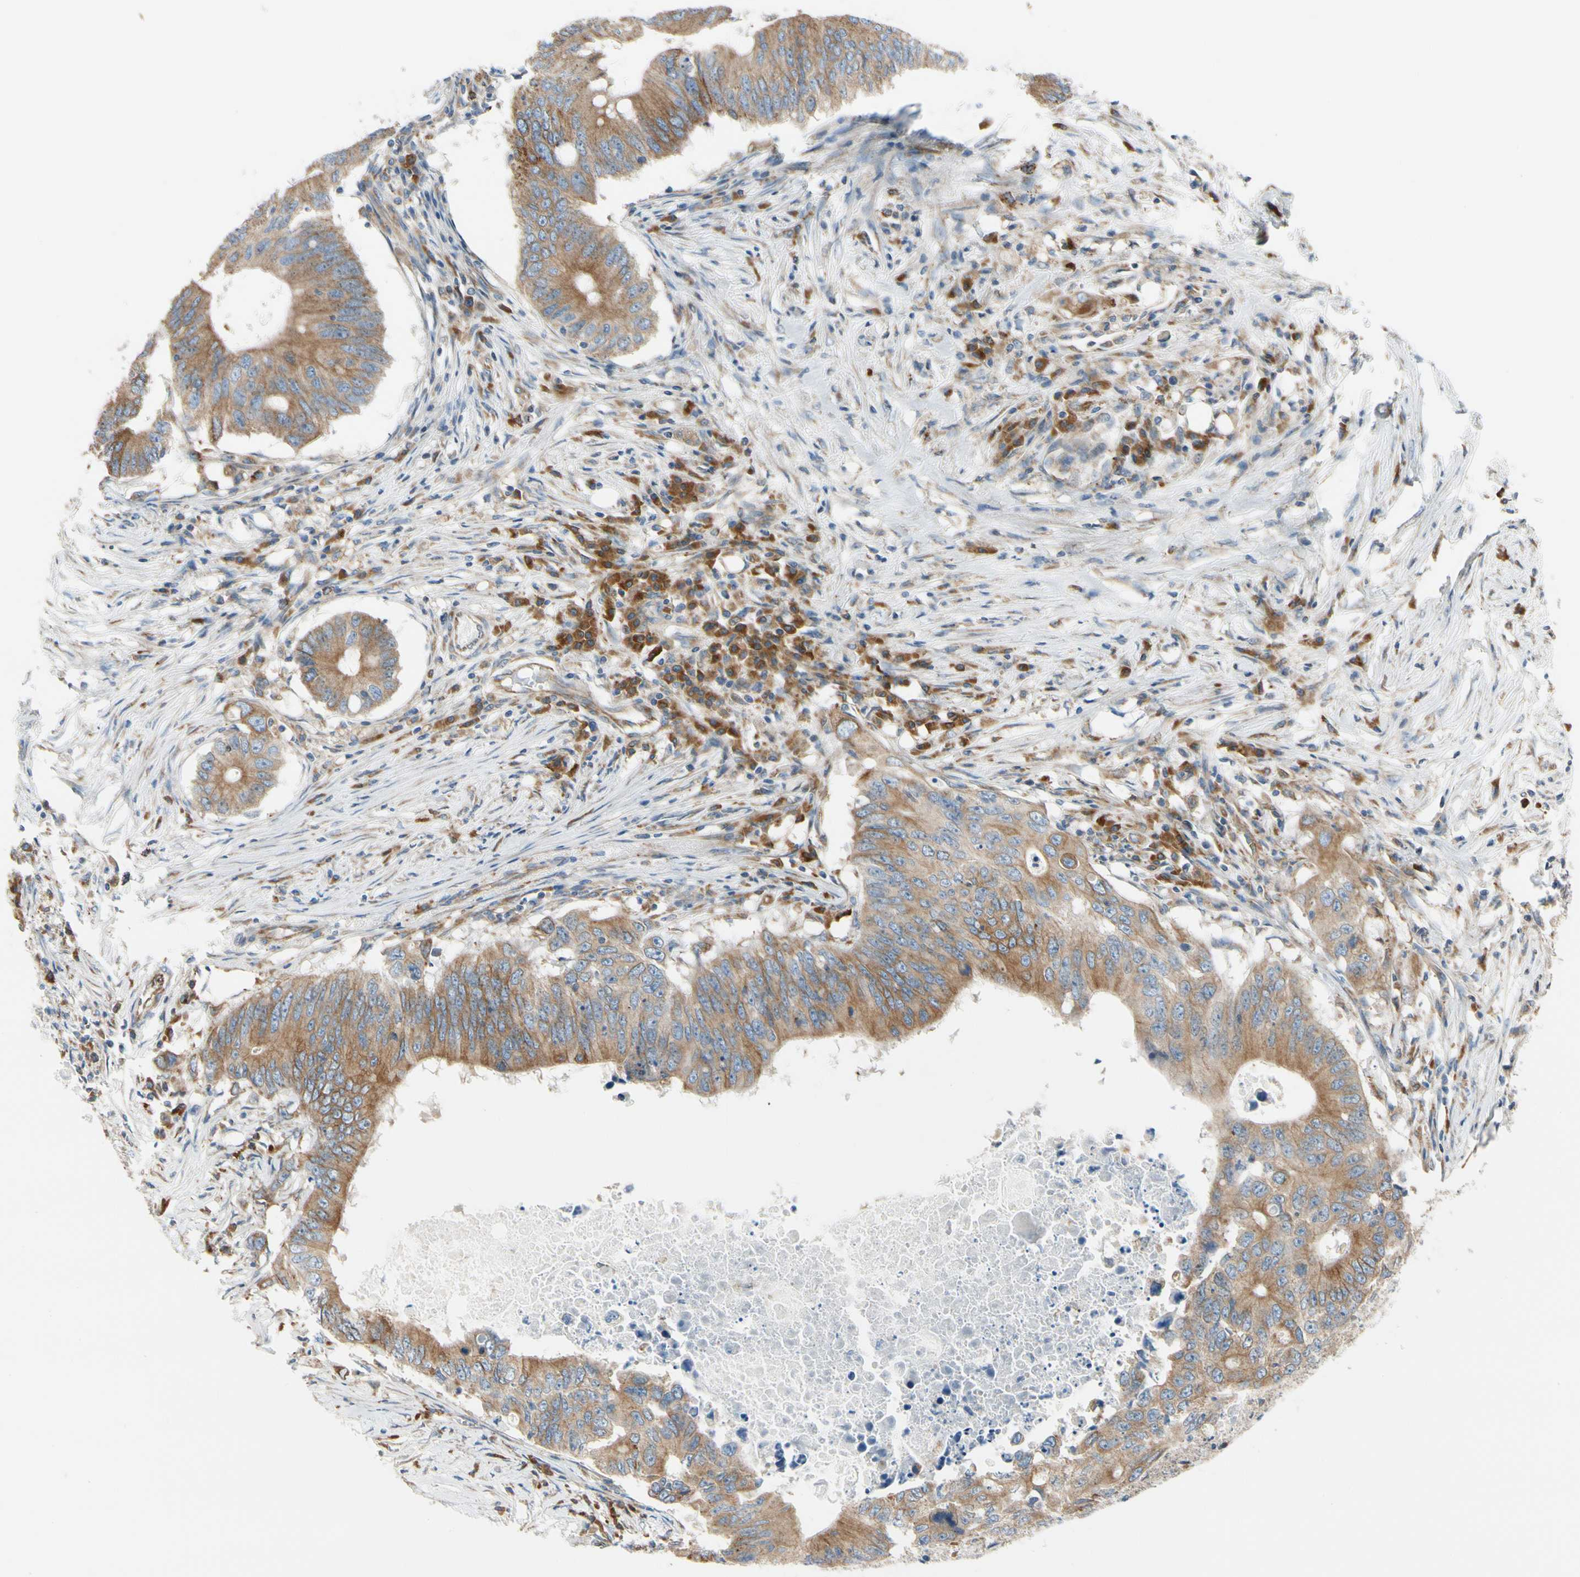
{"staining": {"intensity": "moderate", "quantity": ">75%", "location": "cytoplasmic/membranous"}, "tissue": "colorectal cancer", "cell_type": "Tumor cells", "image_type": "cancer", "snomed": [{"axis": "morphology", "description": "Adenocarcinoma, NOS"}, {"axis": "topography", "description": "Colon"}], "caption": "The immunohistochemical stain labels moderate cytoplasmic/membranous staining in tumor cells of colorectal cancer (adenocarcinoma) tissue.", "gene": "CLCC1", "patient": {"sex": "male", "age": 71}}